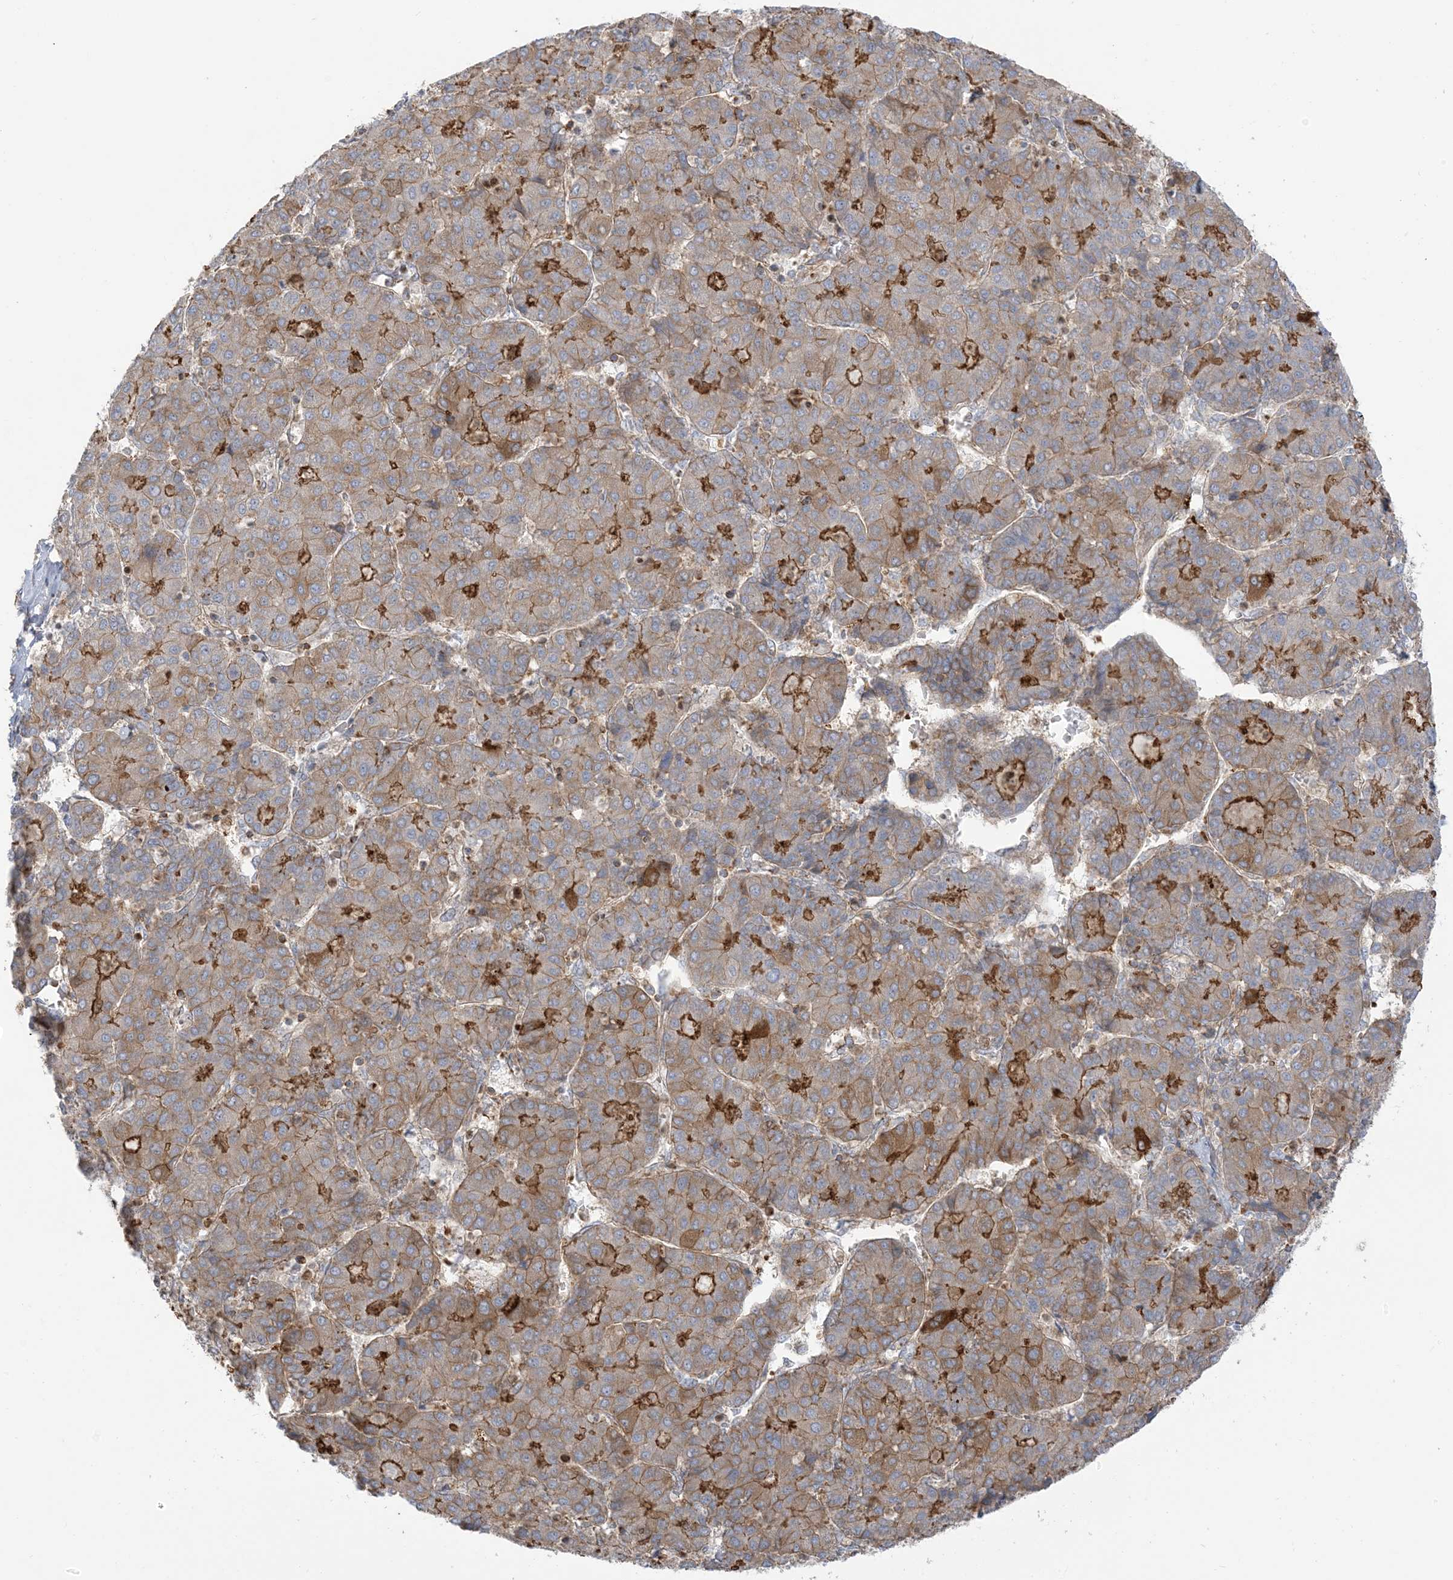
{"staining": {"intensity": "strong", "quantity": "25%-75%", "location": "cytoplasmic/membranous"}, "tissue": "liver cancer", "cell_type": "Tumor cells", "image_type": "cancer", "snomed": [{"axis": "morphology", "description": "Carcinoma, Hepatocellular, NOS"}, {"axis": "topography", "description": "Liver"}], "caption": "Human hepatocellular carcinoma (liver) stained with a brown dye reveals strong cytoplasmic/membranous positive positivity in about 25%-75% of tumor cells.", "gene": "ICMT", "patient": {"sex": "male", "age": 65}}